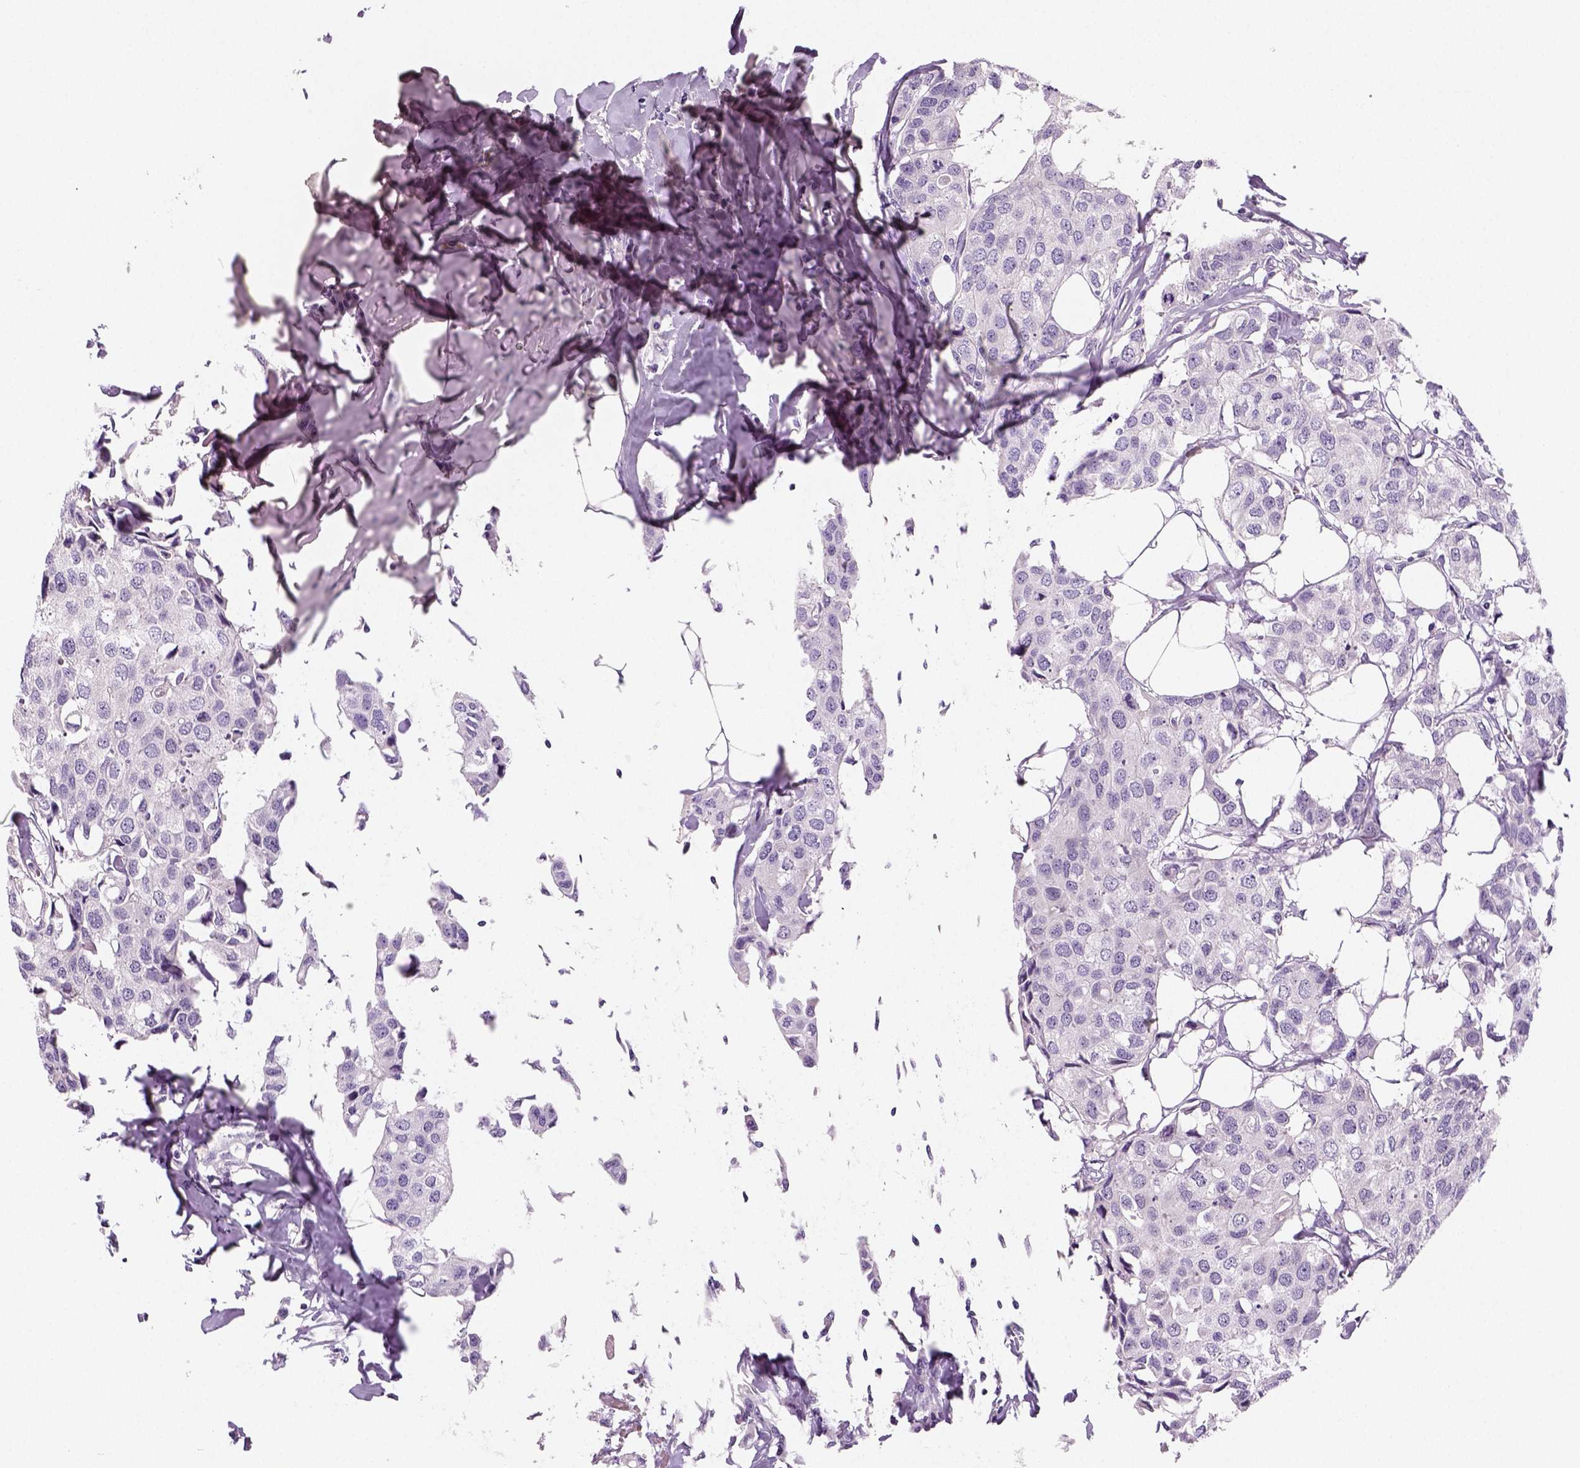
{"staining": {"intensity": "negative", "quantity": "none", "location": "none"}, "tissue": "breast cancer", "cell_type": "Tumor cells", "image_type": "cancer", "snomed": [{"axis": "morphology", "description": "Duct carcinoma"}, {"axis": "topography", "description": "Breast"}], "caption": "A high-resolution histopathology image shows immunohistochemistry staining of breast intraductal carcinoma, which demonstrates no significant positivity in tumor cells.", "gene": "TSPAN7", "patient": {"sex": "female", "age": 80}}